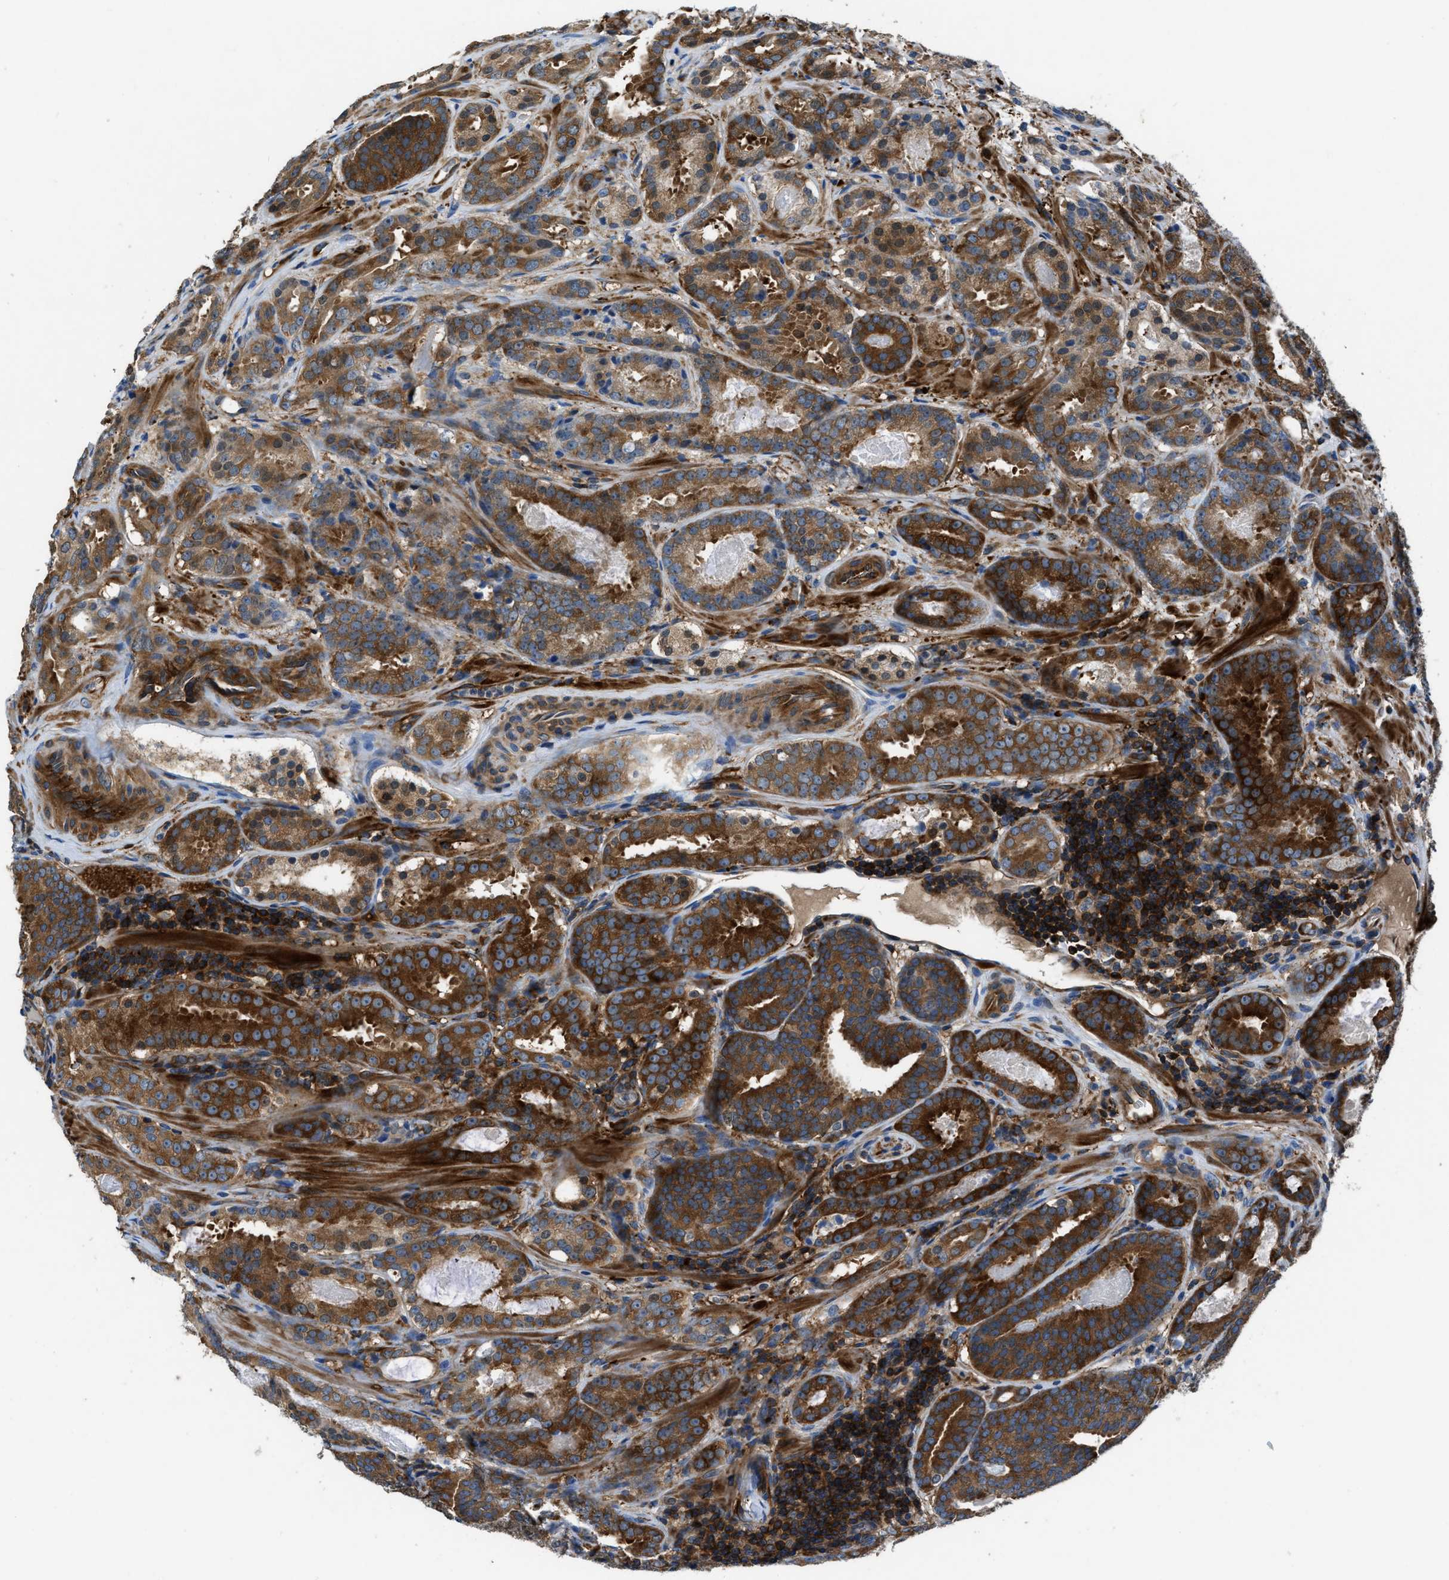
{"staining": {"intensity": "strong", "quantity": ">75%", "location": "cytoplasmic/membranous"}, "tissue": "prostate cancer", "cell_type": "Tumor cells", "image_type": "cancer", "snomed": [{"axis": "morphology", "description": "Adenocarcinoma, Low grade"}, {"axis": "topography", "description": "Prostate"}], "caption": "A high amount of strong cytoplasmic/membranous positivity is identified in approximately >75% of tumor cells in adenocarcinoma (low-grade) (prostate) tissue.", "gene": "PFKP", "patient": {"sex": "male", "age": 69}}